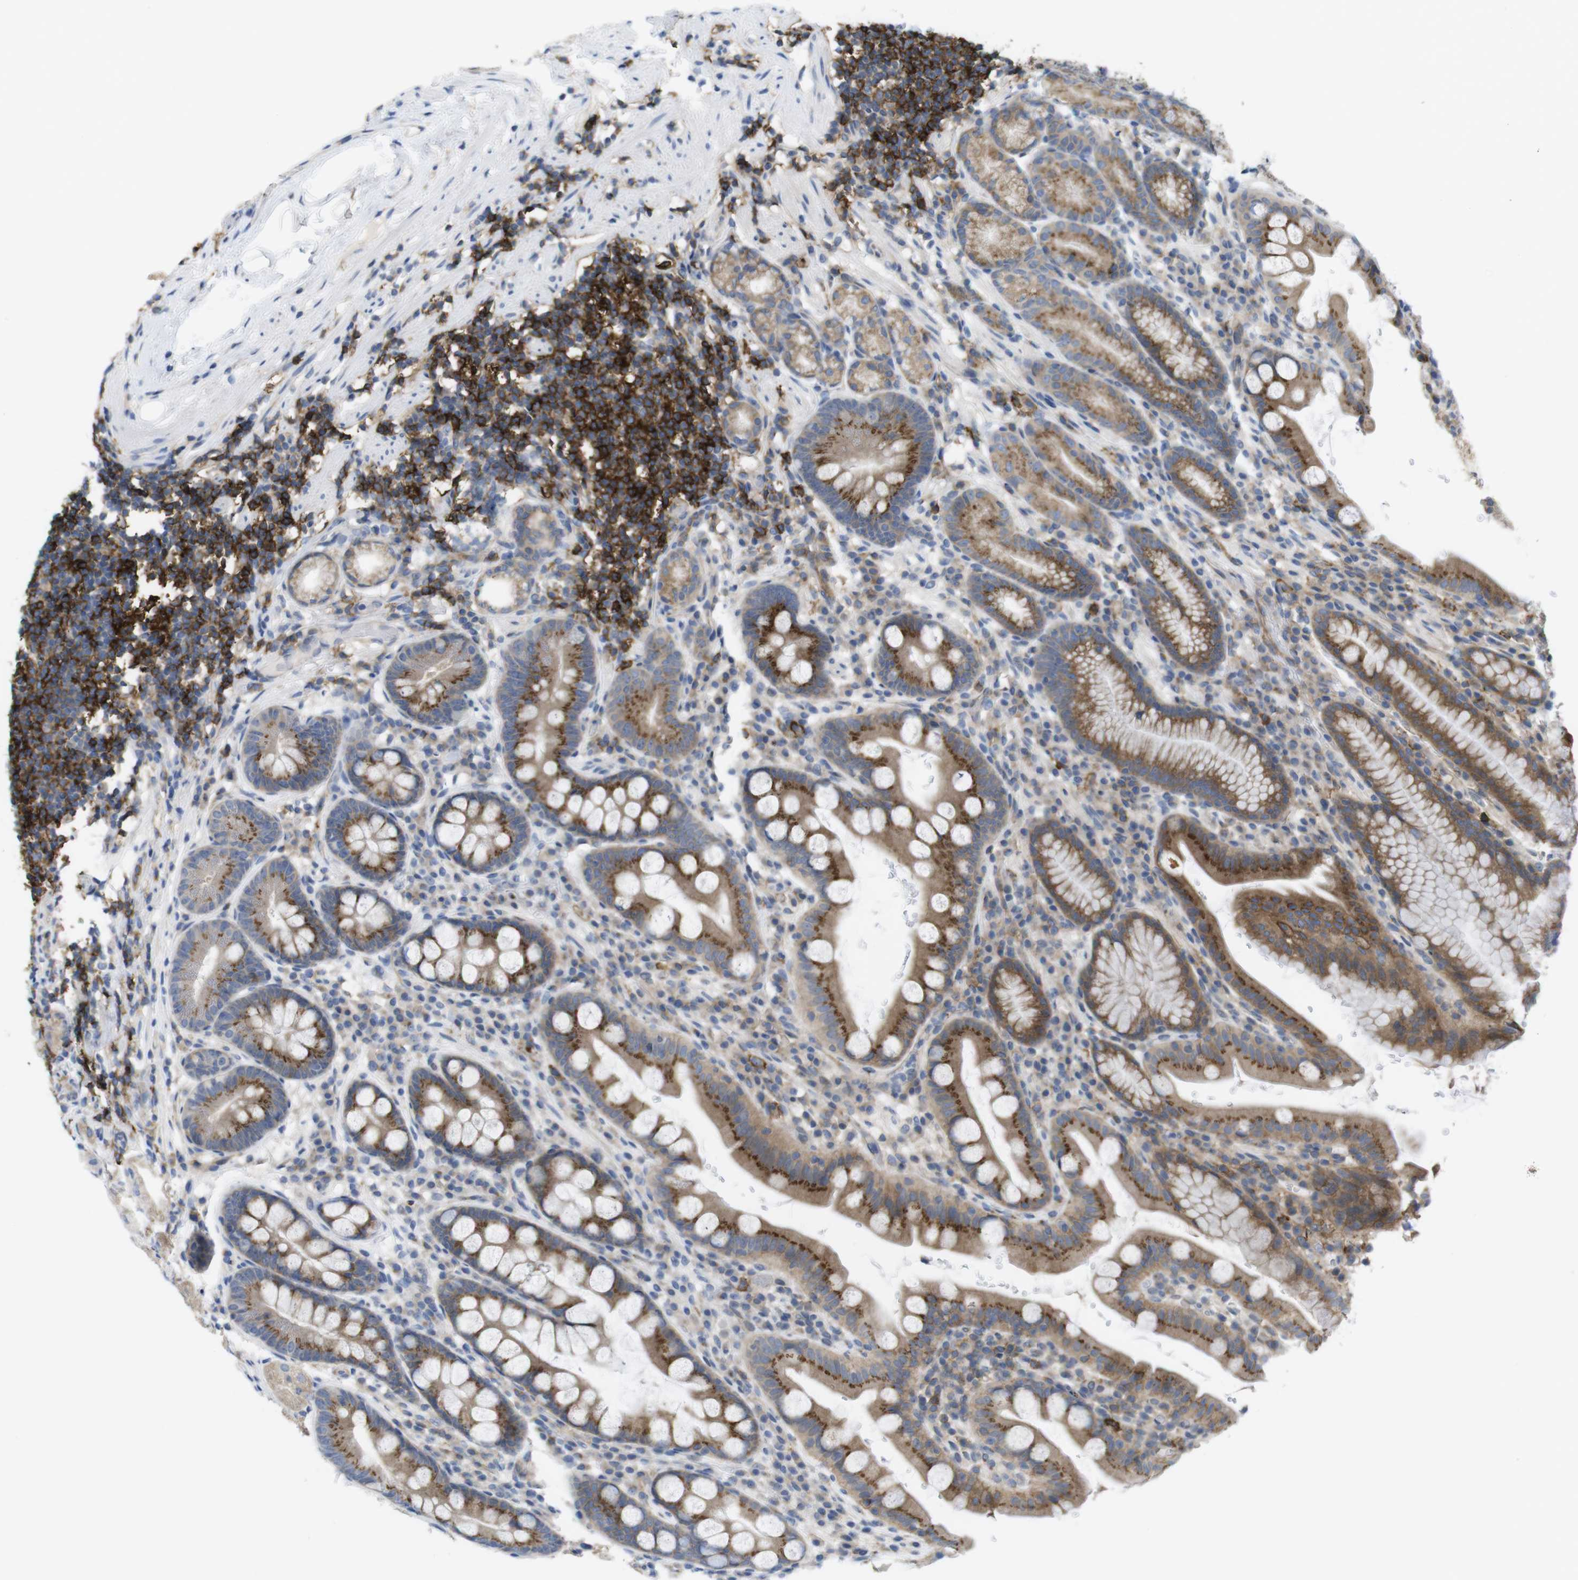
{"staining": {"intensity": "moderate", "quantity": ">75%", "location": "cytoplasmic/membranous"}, "tissue": "stomach", "cell_type": "Glandular cells", "image_type": "normal", "snomed": [{"axis": "morphology", "description": "Normal tissue, NOS"}, {"axis": "topography", "description": "Stomach, lower"}], "caption": "Moderate cytoplasmic/membranous staining is appreciated in approximately >75% of glandular cells in normal stomach.", "gene": "CCR6", "patient": {"sex": "male", "age": 52}}